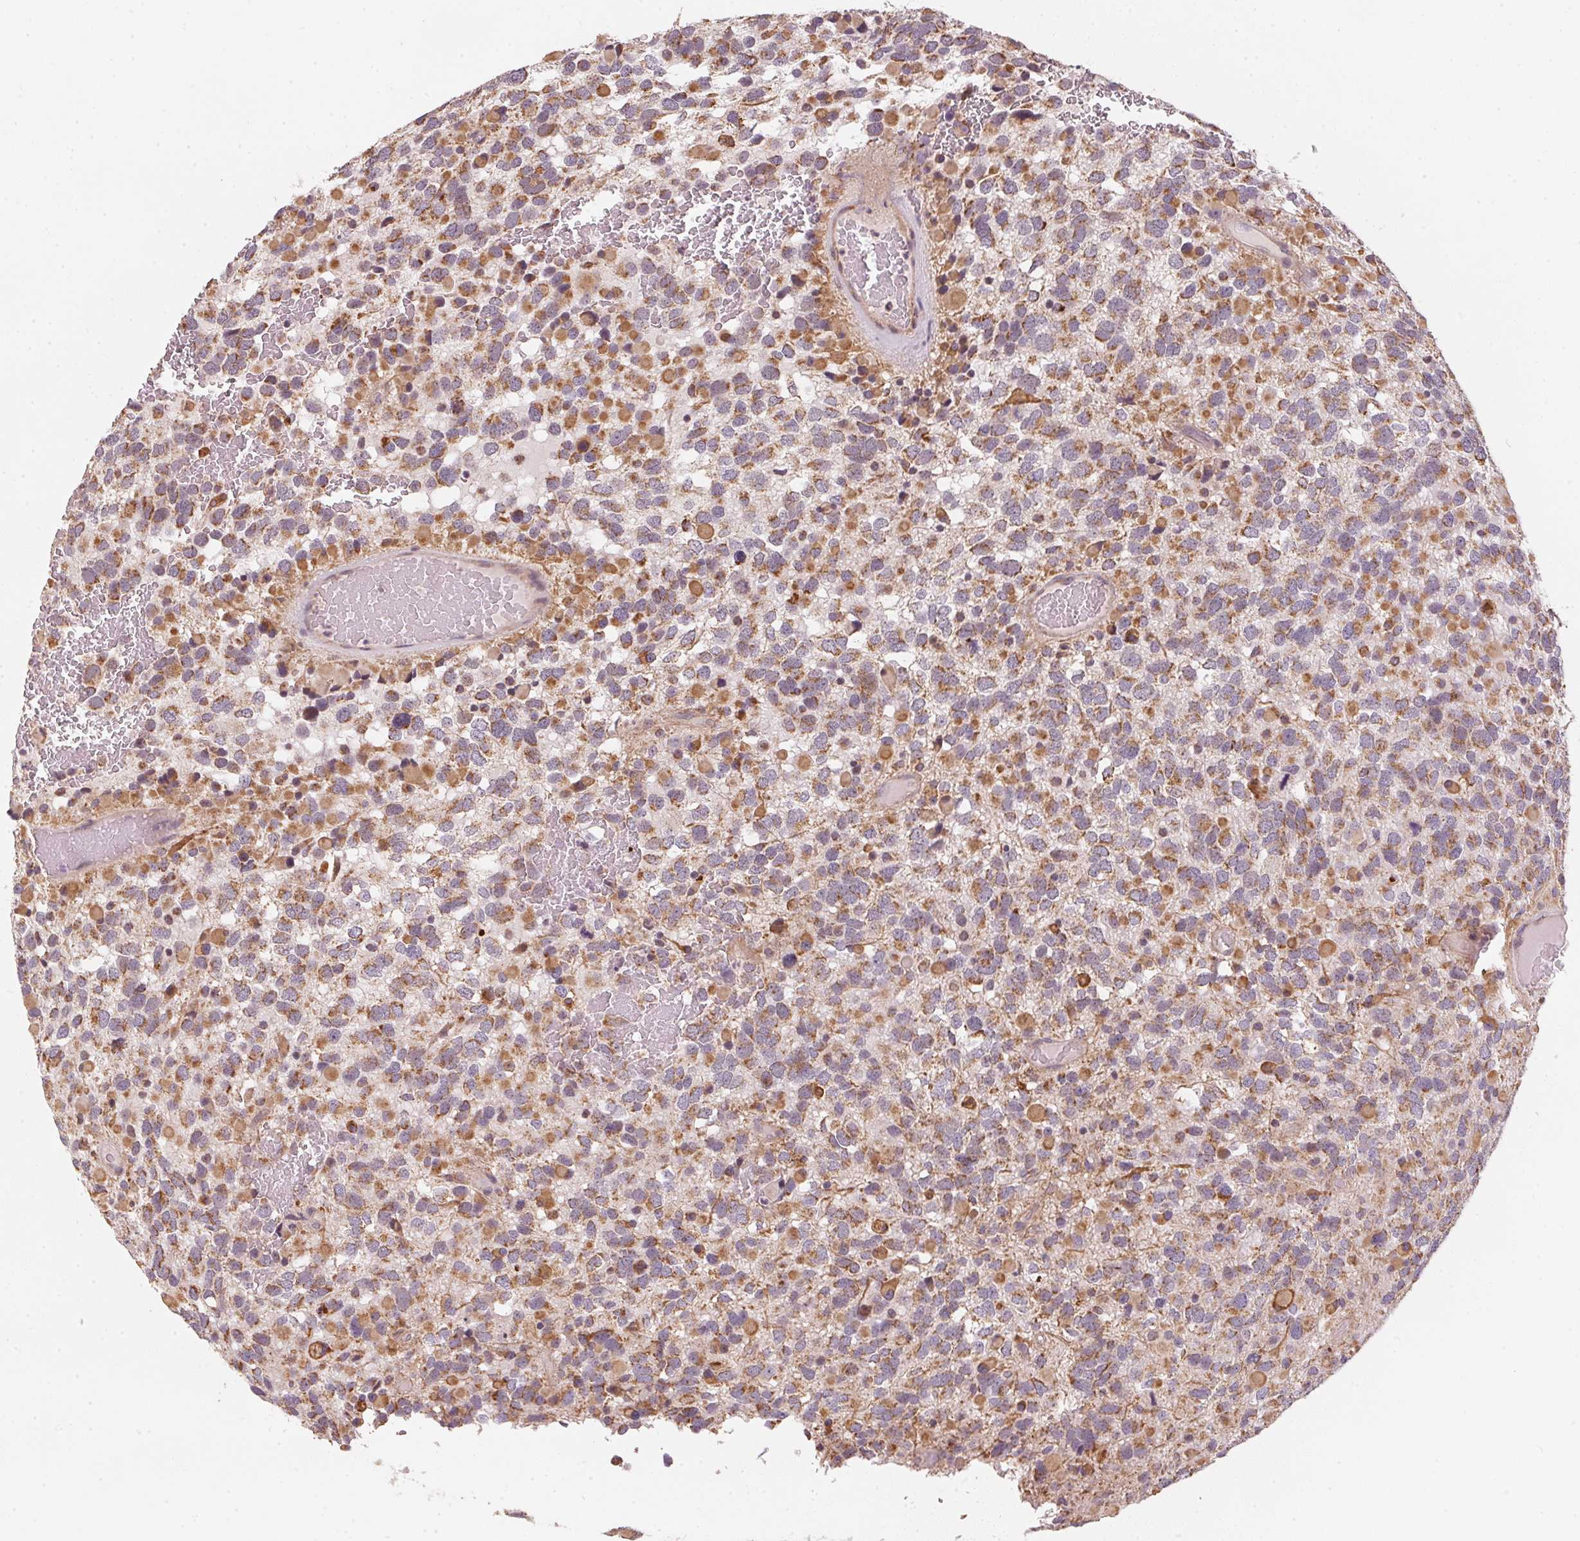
{"staining": {"intensity": "moderate", "quantity": ">75%", "location": "cytoplasmic/membranous"}, "tissue": "glioma", "cell_type": "Tumor cells", "image_type": "cancer", "snomed": [{"axis": "morphology", "description": "Glioma, malignant, High grade"}, {"axis": "topography", "description": "Brain"}], "caption": "This histopathology image shows glioma stained with immunohistochemistry to label a protein in brown. The cytoplasmic/membranous of tumor cells show moderate positivity for the protein. Nuclei are counter-stained blue.", "gene": "MATCAP1", "patient": {"sex": "female", "age": 40}}